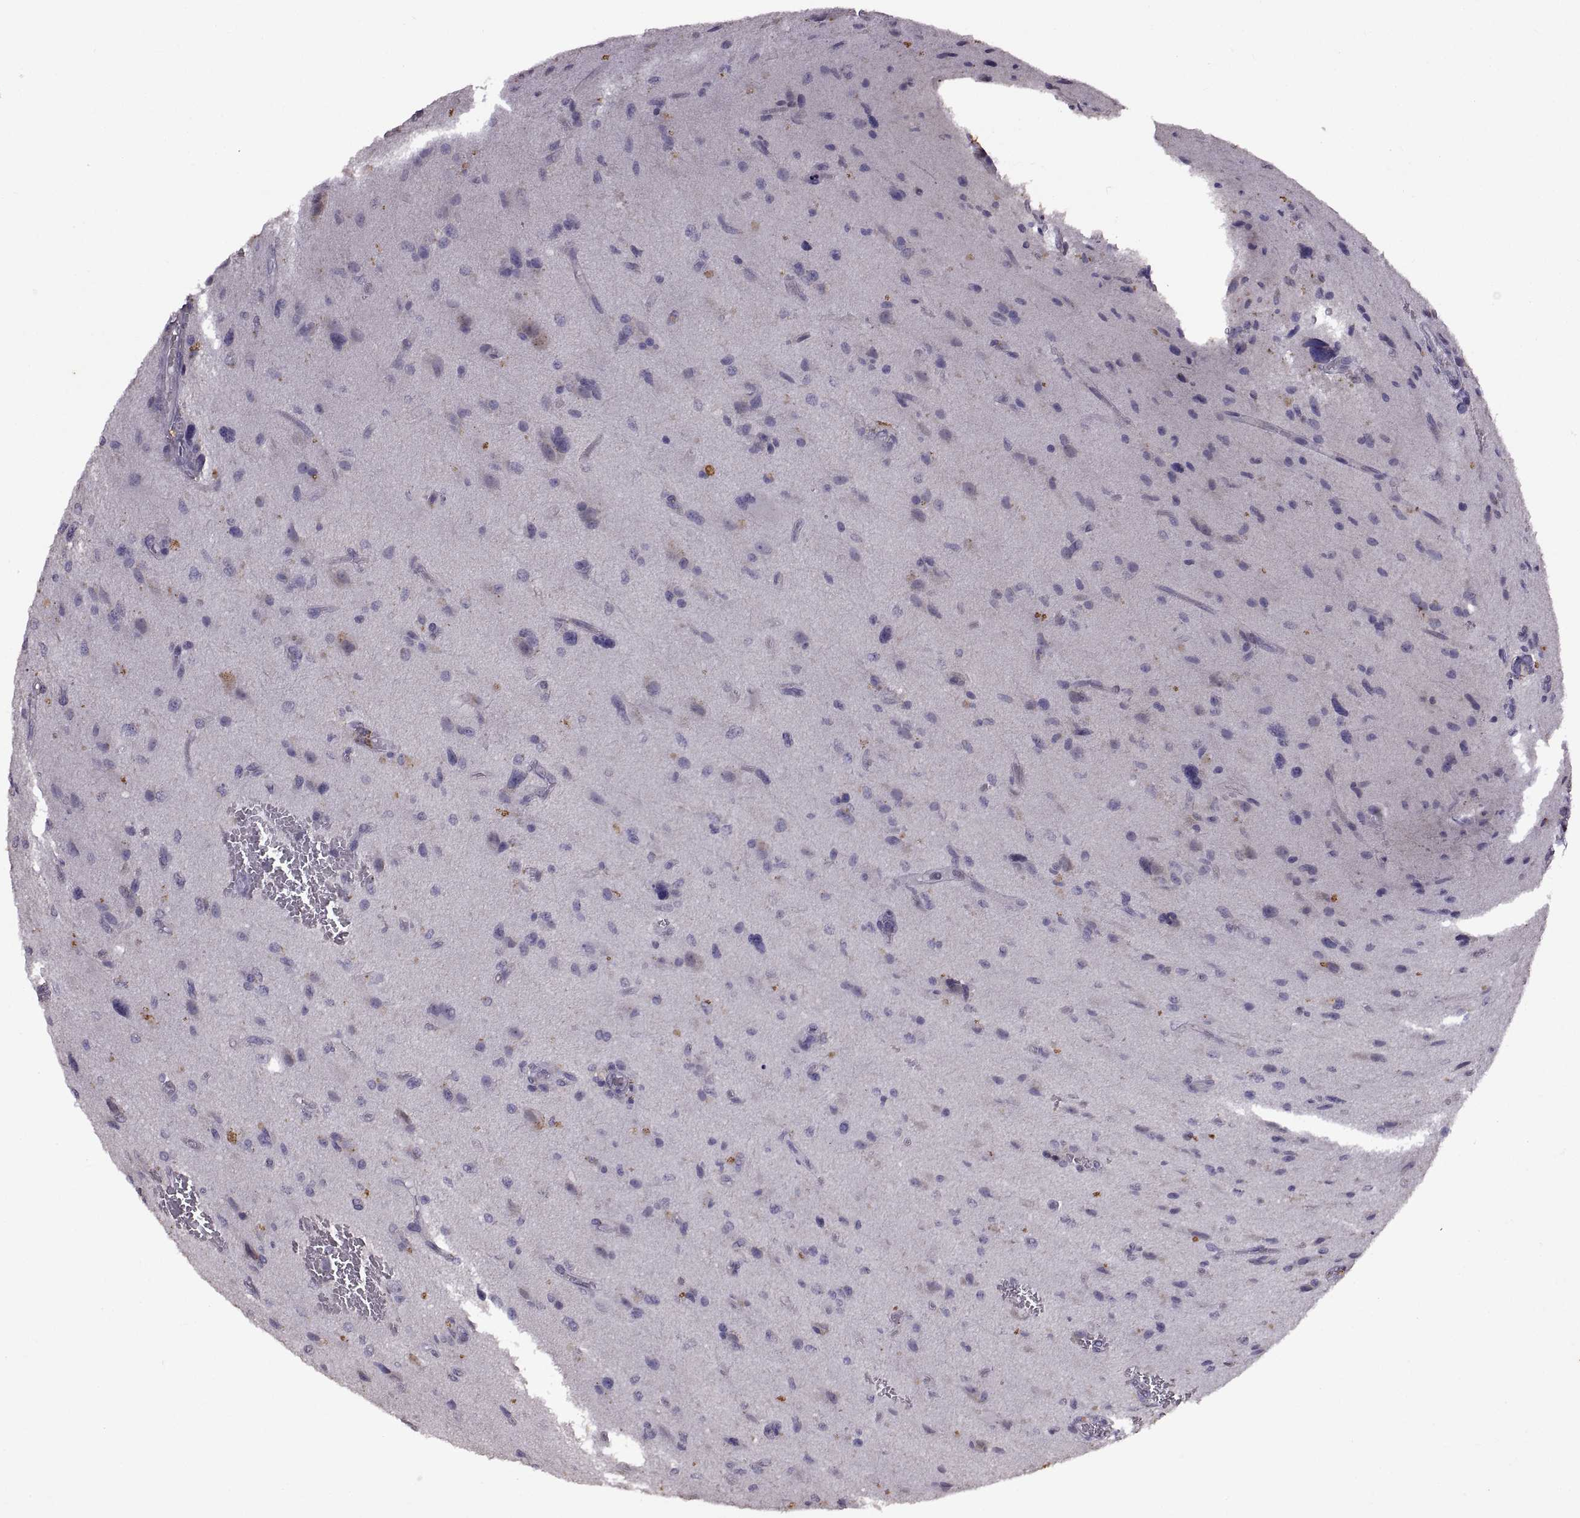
{"staining": {"intensity": "negative", "quantity": "none", "location": "none"}, "tissue": "glioma", "cell_type": "Tumor cells", "image_type": "cancer", "snomed": [{"axis": "morphology", "description": "Glioma, malignant, NOS"}, {"axis": "morphology", "description": "Glioma, malignant, High grade"}, {"axis": "topography", "description": "Brain"}], "caption": "Tumor cells are negative for protein expression in human glioma. (DAB (3,3'-diaminobenzidine) IHC with hematoxylin counter stain).", "gene": "DEFB136", "patient": {"sex": "female", "age": 71}}